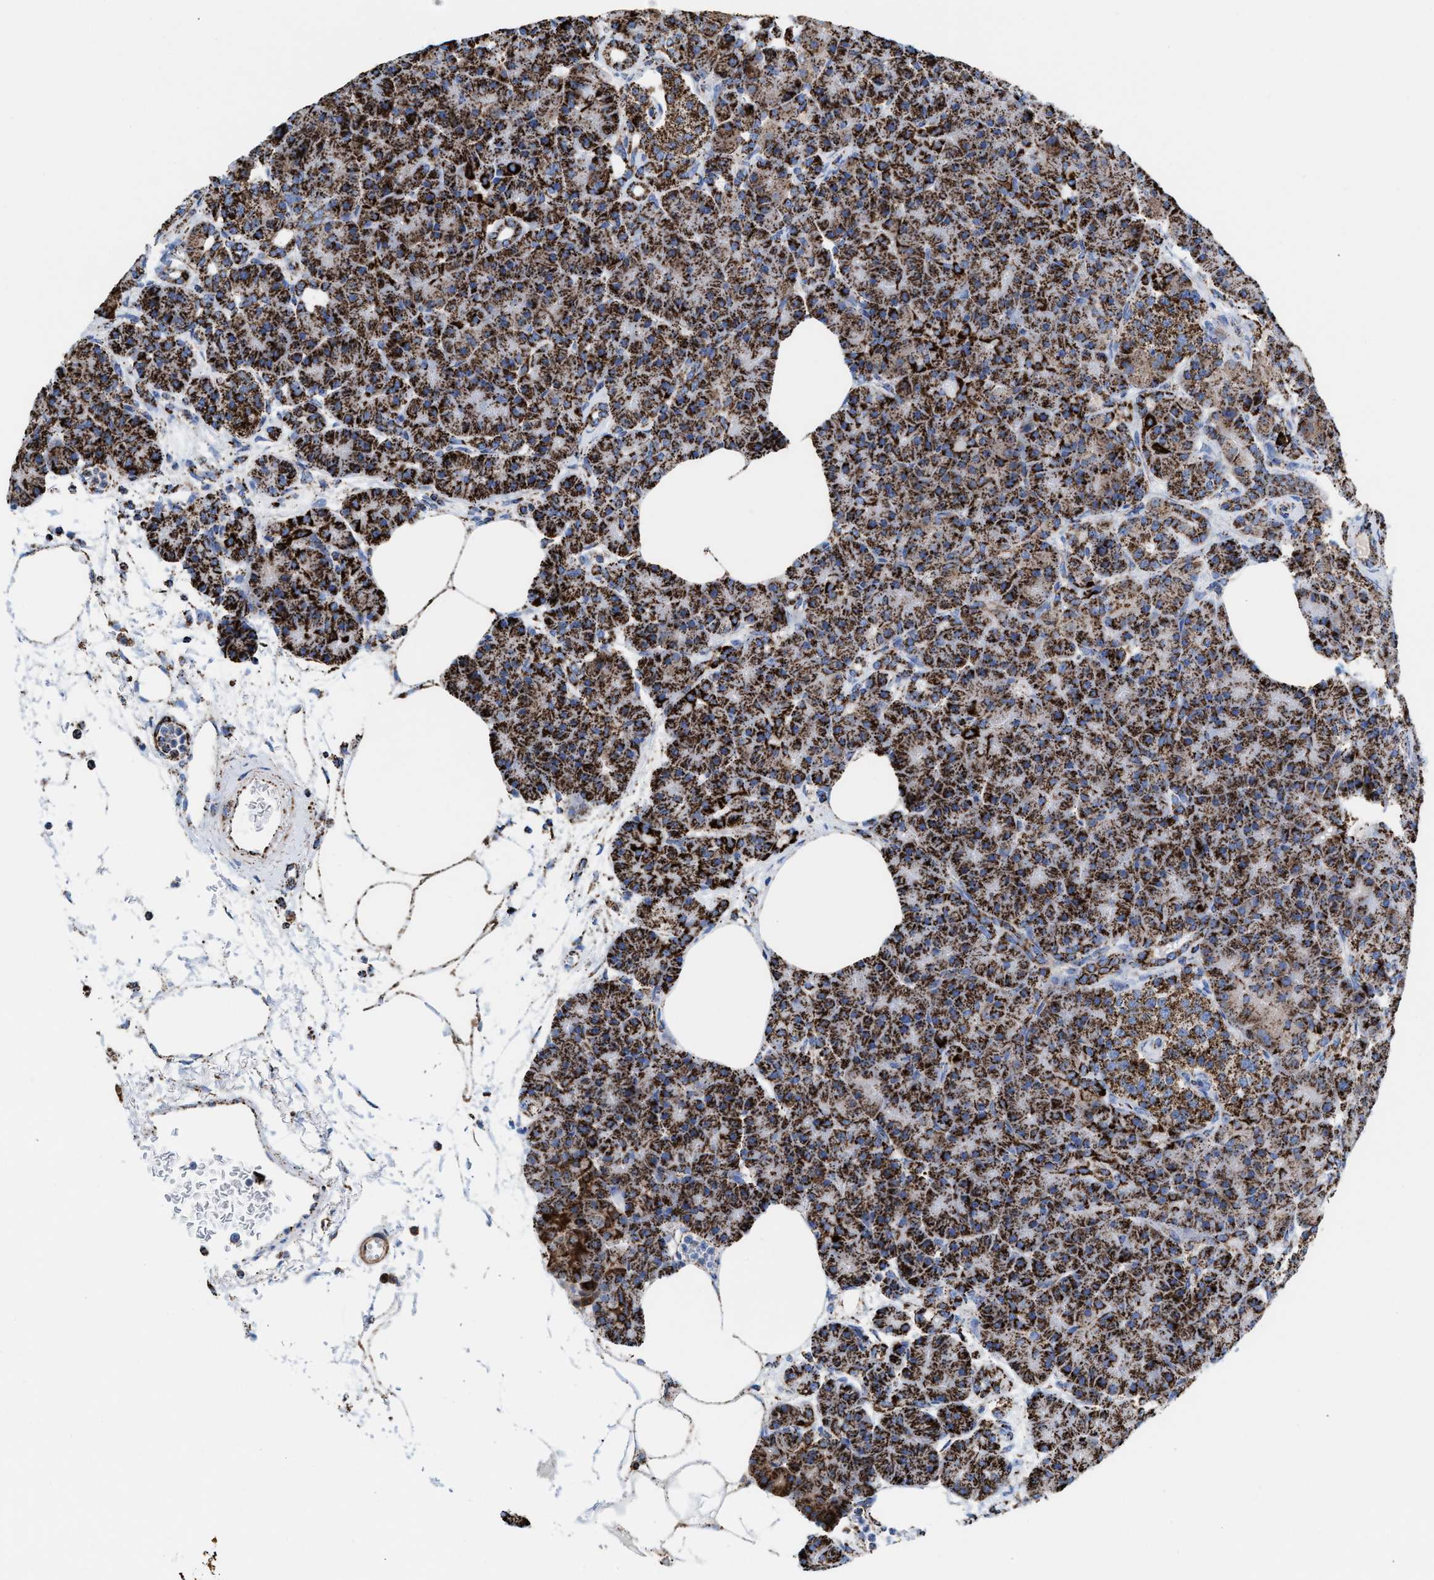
{"staining": {"intensity": "strong", "quantity": ">75%", "location": "cytoplasmic/membranous"}, "tissue": "pancreas", "cell_type": "Exocrine glandular cells", "image_type": "normal", "snomed": [{"axis": "morphology", "description": "Normal tissue, NOS"}, {"axis": "topography", "description": "Pancreas"}], "caption": "This image reveals IHC staining of normal human pancreas, with high strong cytoplasmic/membranous staining in about >75% of exocrine glandular cells.", "gene": "ECHS1", "patient": {"sex": "female", "age": 70}}